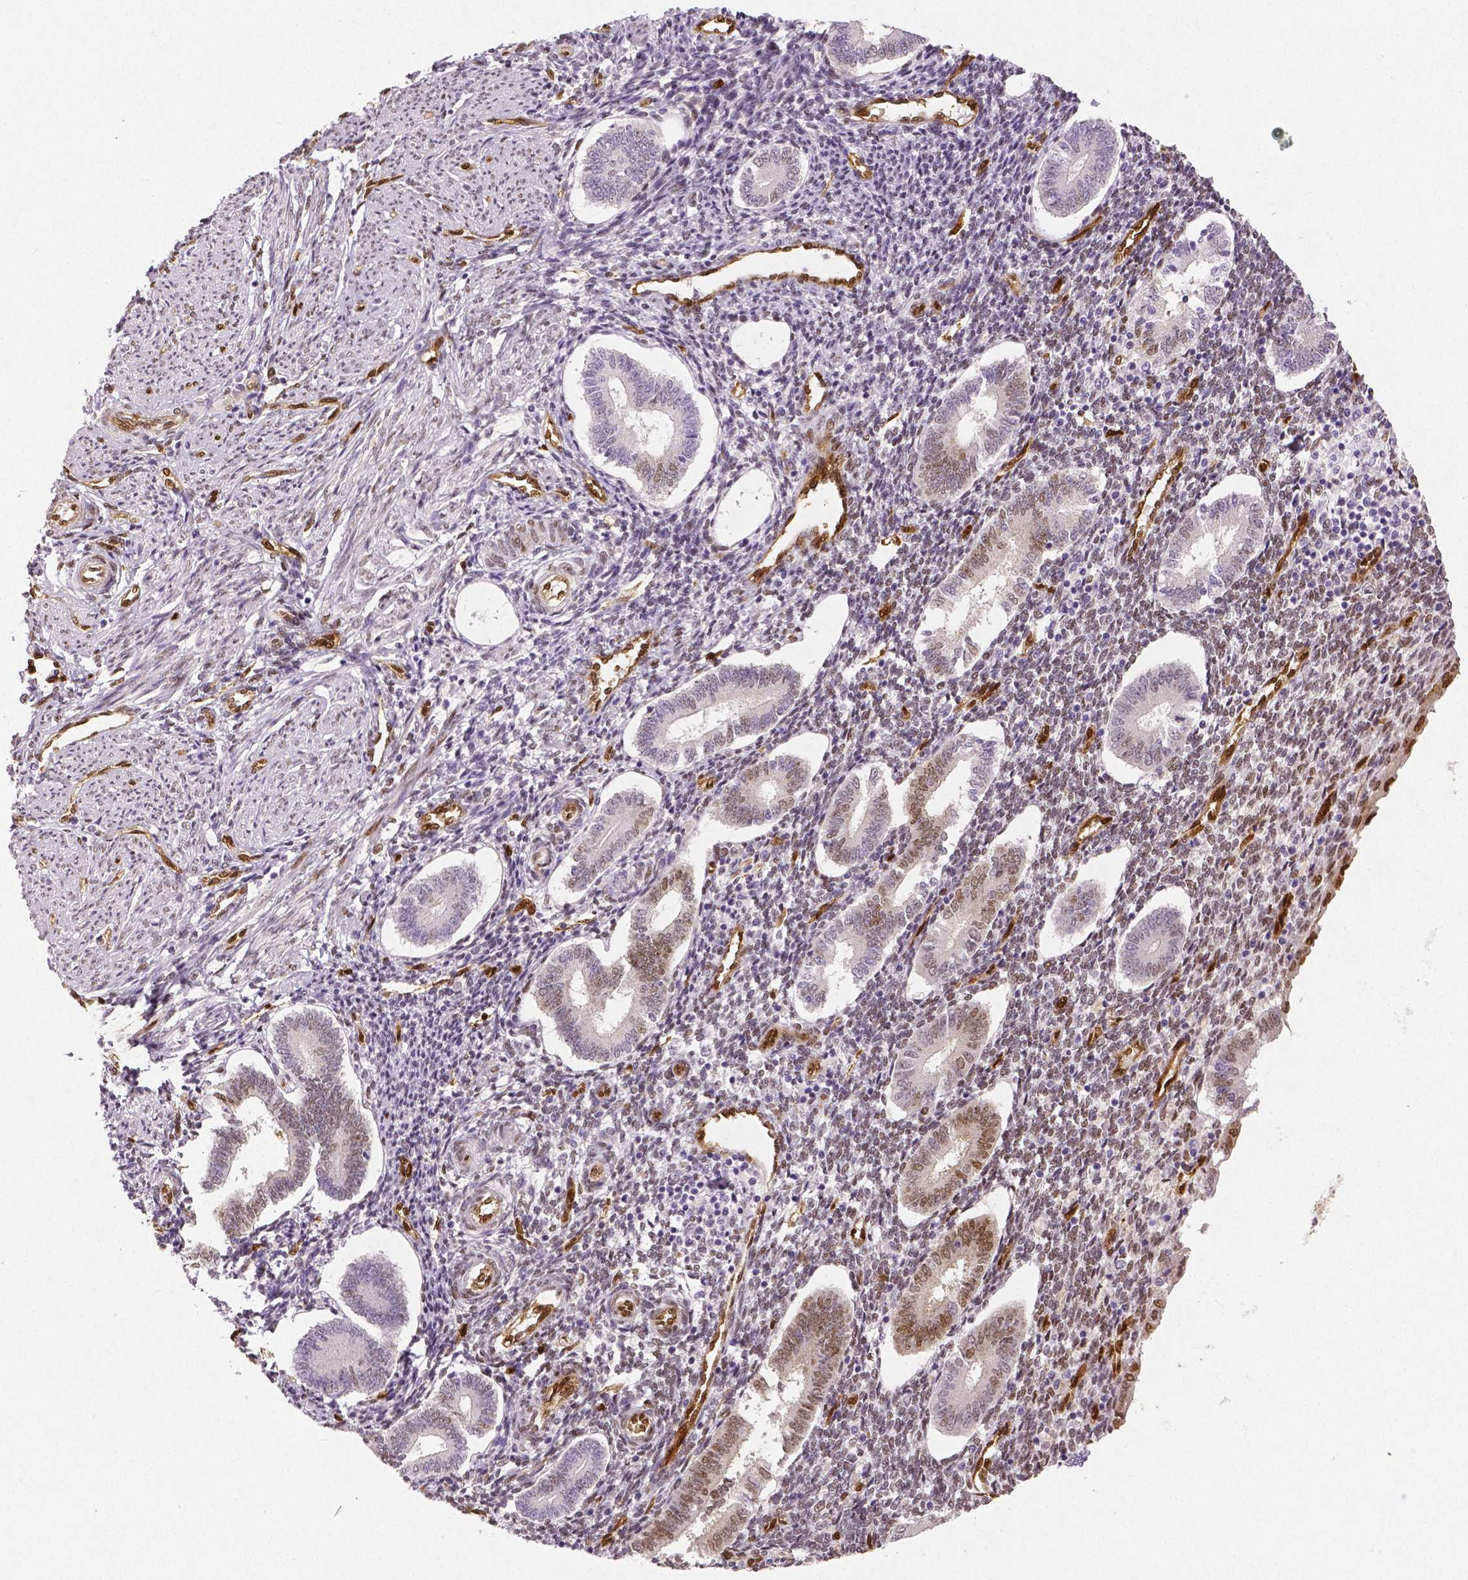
{"staining": {"intensity": "moderate", "quantity": "25%-75%", "location": "cytoplasmic/membranous,nuclear"}, "tissue": "endometrium", "cell_type": "Cells in endometrial stroma", "image_type": "normal", "snomed": [{"axis": "morphology", "description": "Normal tissue, NOS"}, {"axis": "topography", "description": "Endometrium"}], "caption": "This micrograph displays immunohistochemistry (IHC) staining of benign endometrium, with medium moderate cytoplasmic/membranous,nuclear expression in about 25%-75% of cells in endometrial stroma.", "gene": "WWTR1", "patient": {"sex": "female", "age": 40}}